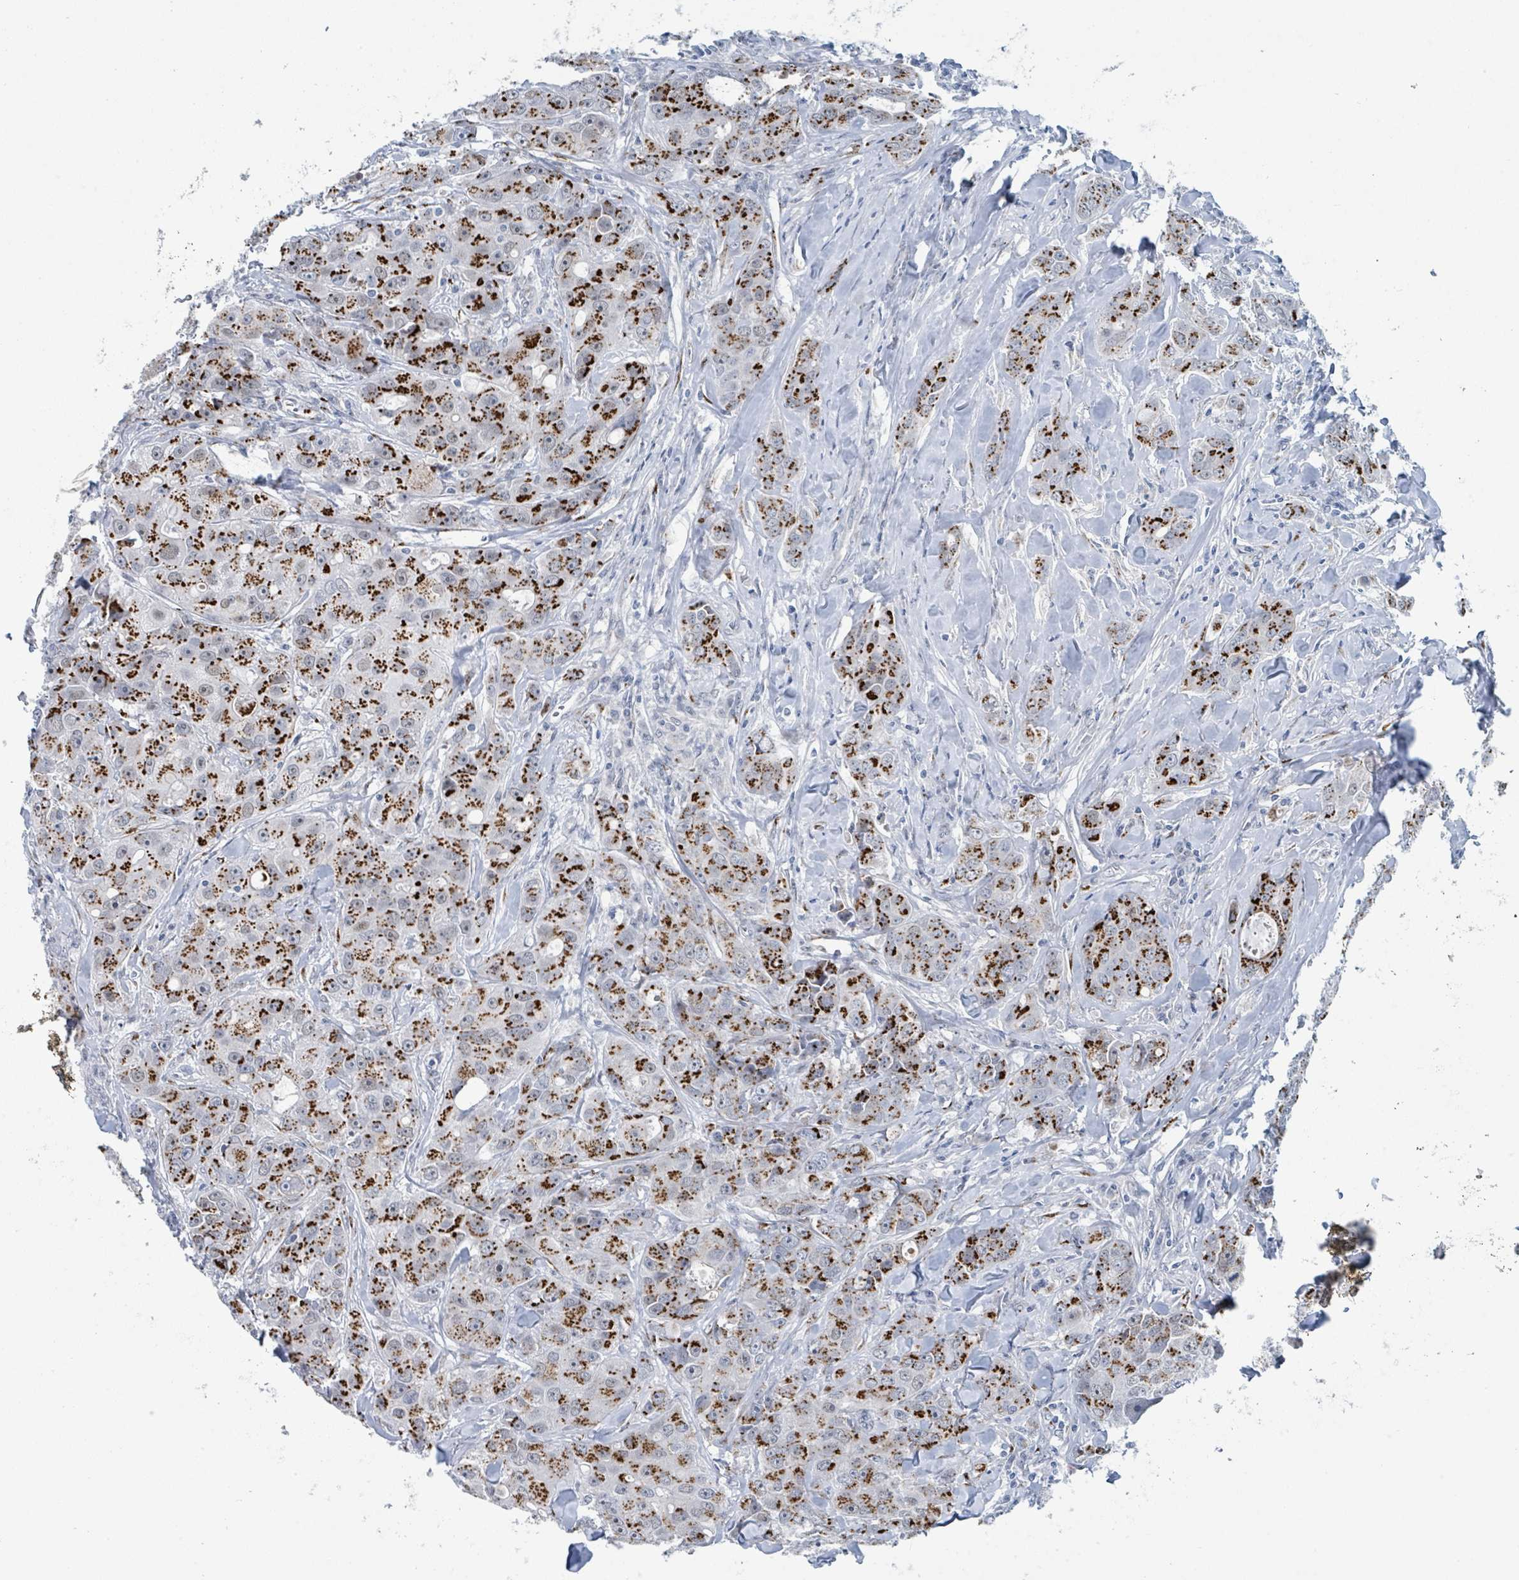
{"staining": {"intensity": "strong", "quantity": "25%-75%", "location": "cytoplasmic/membranous"}, "tissue": "breast cancer", "cell_type": "Tumor cells", "image_type": "cancer", "snomed": [{"axis": "morphology", "description": "Duct carcinoma"}, {"axis": "topography", "description": "Breast"}], "caption": "IHC histopathology image of neoplastic tissue: human intraductal carcinoma (breast) stained using immunohistochemistry reveals high levels of strong protein expression localized specifically in the cytoplasmic/membranous of tumor cells, appearing as a cytoplasmic/membranous brown color.", "gene": "DCAF5", "patient": {"sex": "female", "age": 43}}